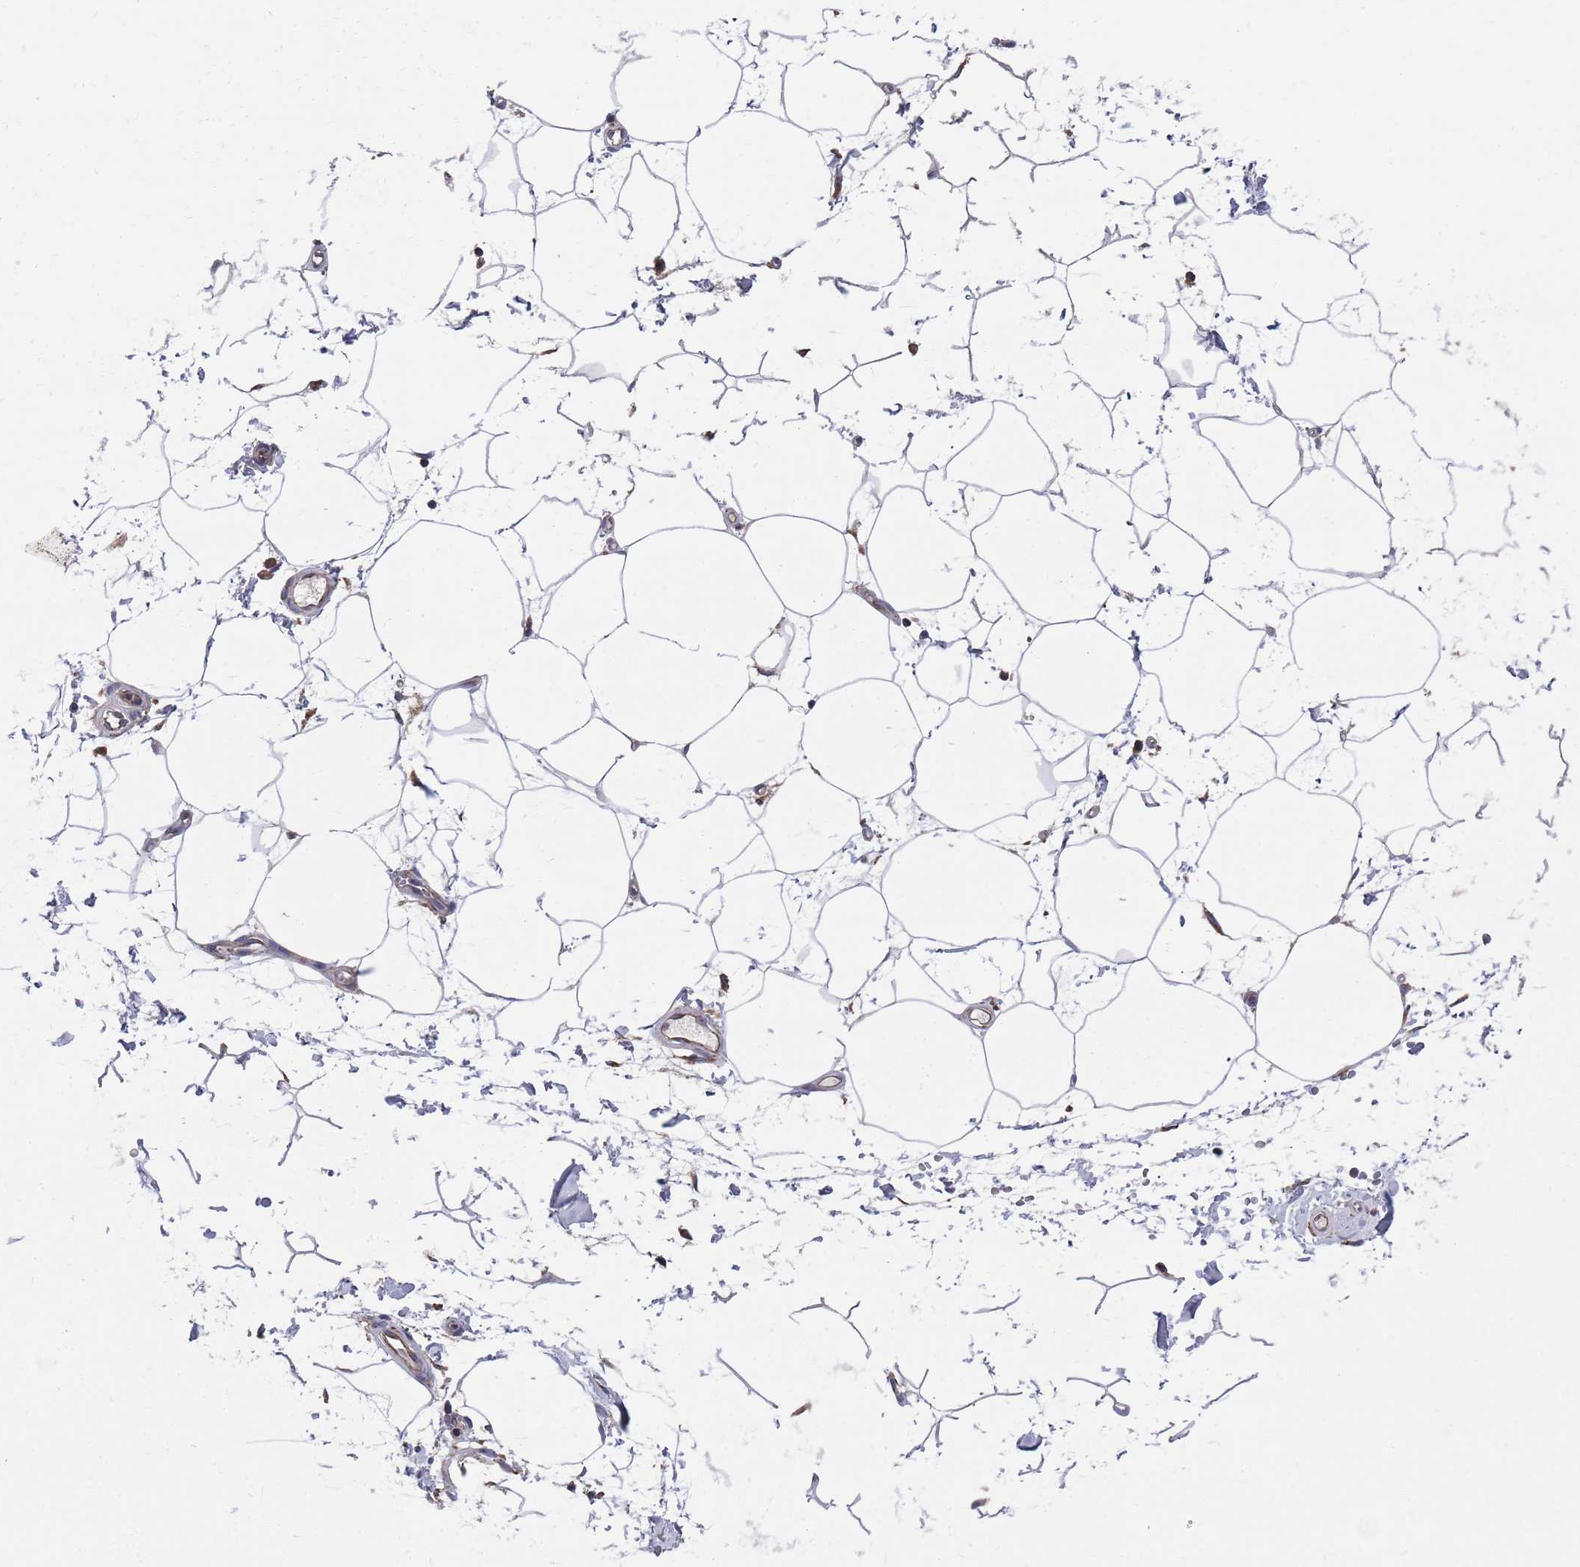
{"staining": {"intensity": "negative", "quantity": "none", "location": "none"}, "tissue": "adipose tissue", "cell_type": "Adipocytes", "image_type": "normal", "snomed": [{"axis": "morphology", "description": "Normal tissue, NOS"}, {"axis": "topography", "description": "Soft tissue"}, {"axis": "topography", "description": "Adipose tissue"}, {"axis": "topography", "description": "Vascular tissue"}, {"axis": "topography", "description": "Peripheral nerve tissue"}], "caption": "This is an immunohistochemistry (IHC) image of benign human adipose tissue. There is no expression in adipocytes.", "gene": "GID8", "patient": {"sex": "male", "age": 74}}